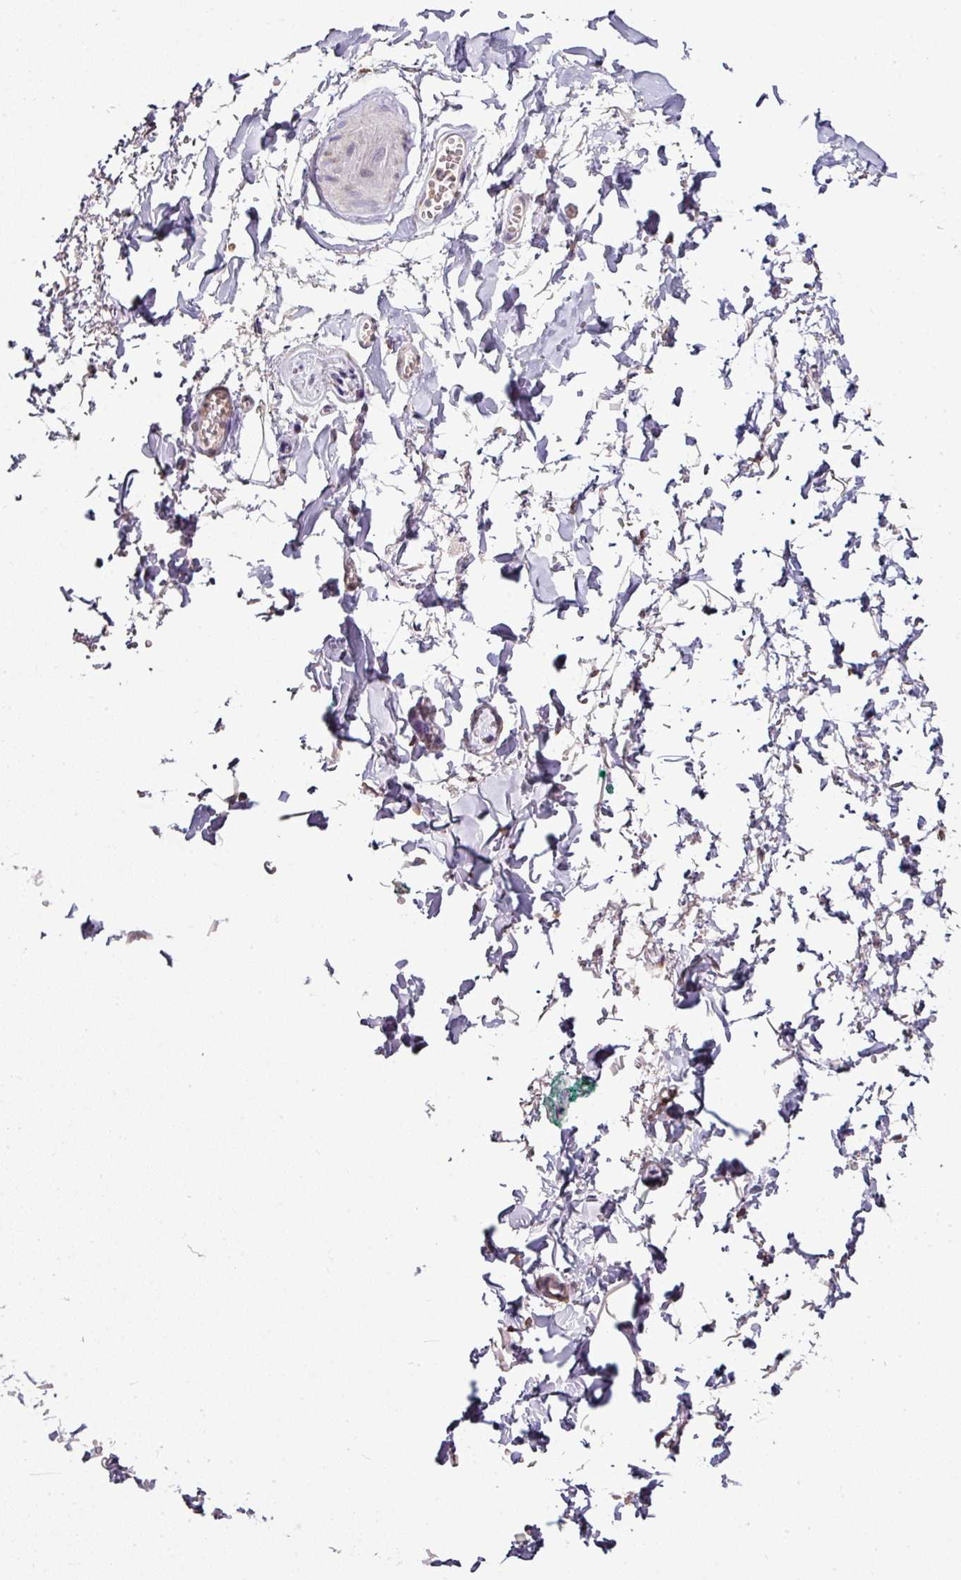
{"staining": {"intensity": "negative", "quantity": "none", "location": "none"}, "tissue": "adipose tissue", "cell_type": "Adipocytes", "image_type": "normal", "snomed": [{"axis": "morphology", "description": "Normal tissue, NOS"}, {"axis": "topography", "description": "Vulva"}, {"axis": "topography", "description": "Vagina"}, {"axis": "topography", "description": "Peripheral nerve tissue"}], "caption": "An immunohistochemistry image of benign adipose tissue is shown. There is no staining in adipocytes of adipose tissue.", "gene": "JPH2", "patient": {"sex": "female", "age": 66}}